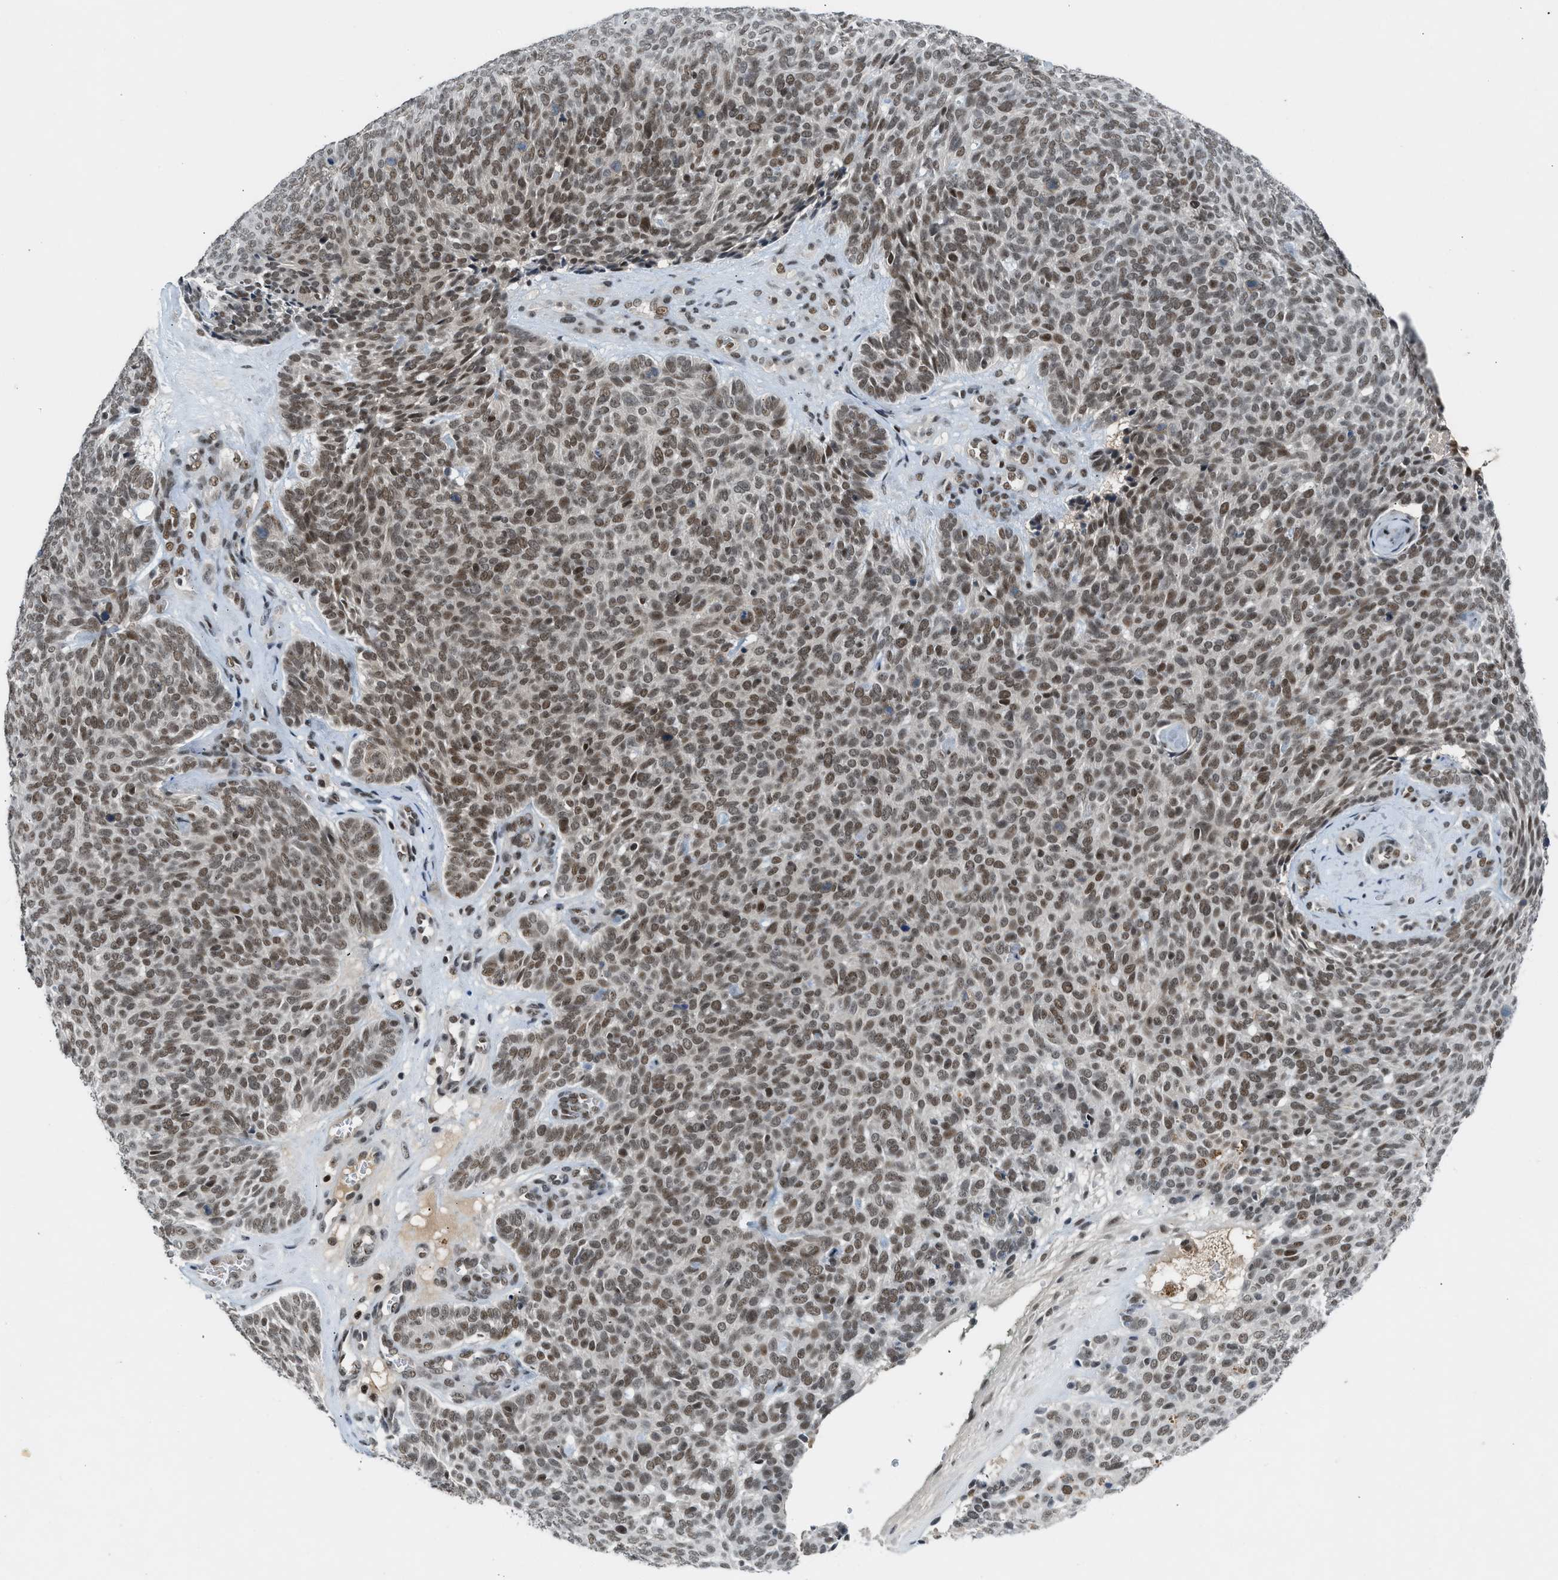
{"staining": {"intensity": "moderate", "quantity": ">75%", "location": "nuclear"}, "tissue": "skin cancer", "cell_type": "Tumor cells", "image_type": "cancer", "snomed": [{"axis": "morphology", "description": "Basal cell carcinoma"}, {"axis": "topography", "description": "Skin"}], "caption": "This photomicrograph displays IHC staining of human basal cell carcinoma (skin), with medium moderate nuclear positivity in about >75% of tumor cells.", "gene": "NCOA1", "patient": {"sex": "male", "age": 61}}